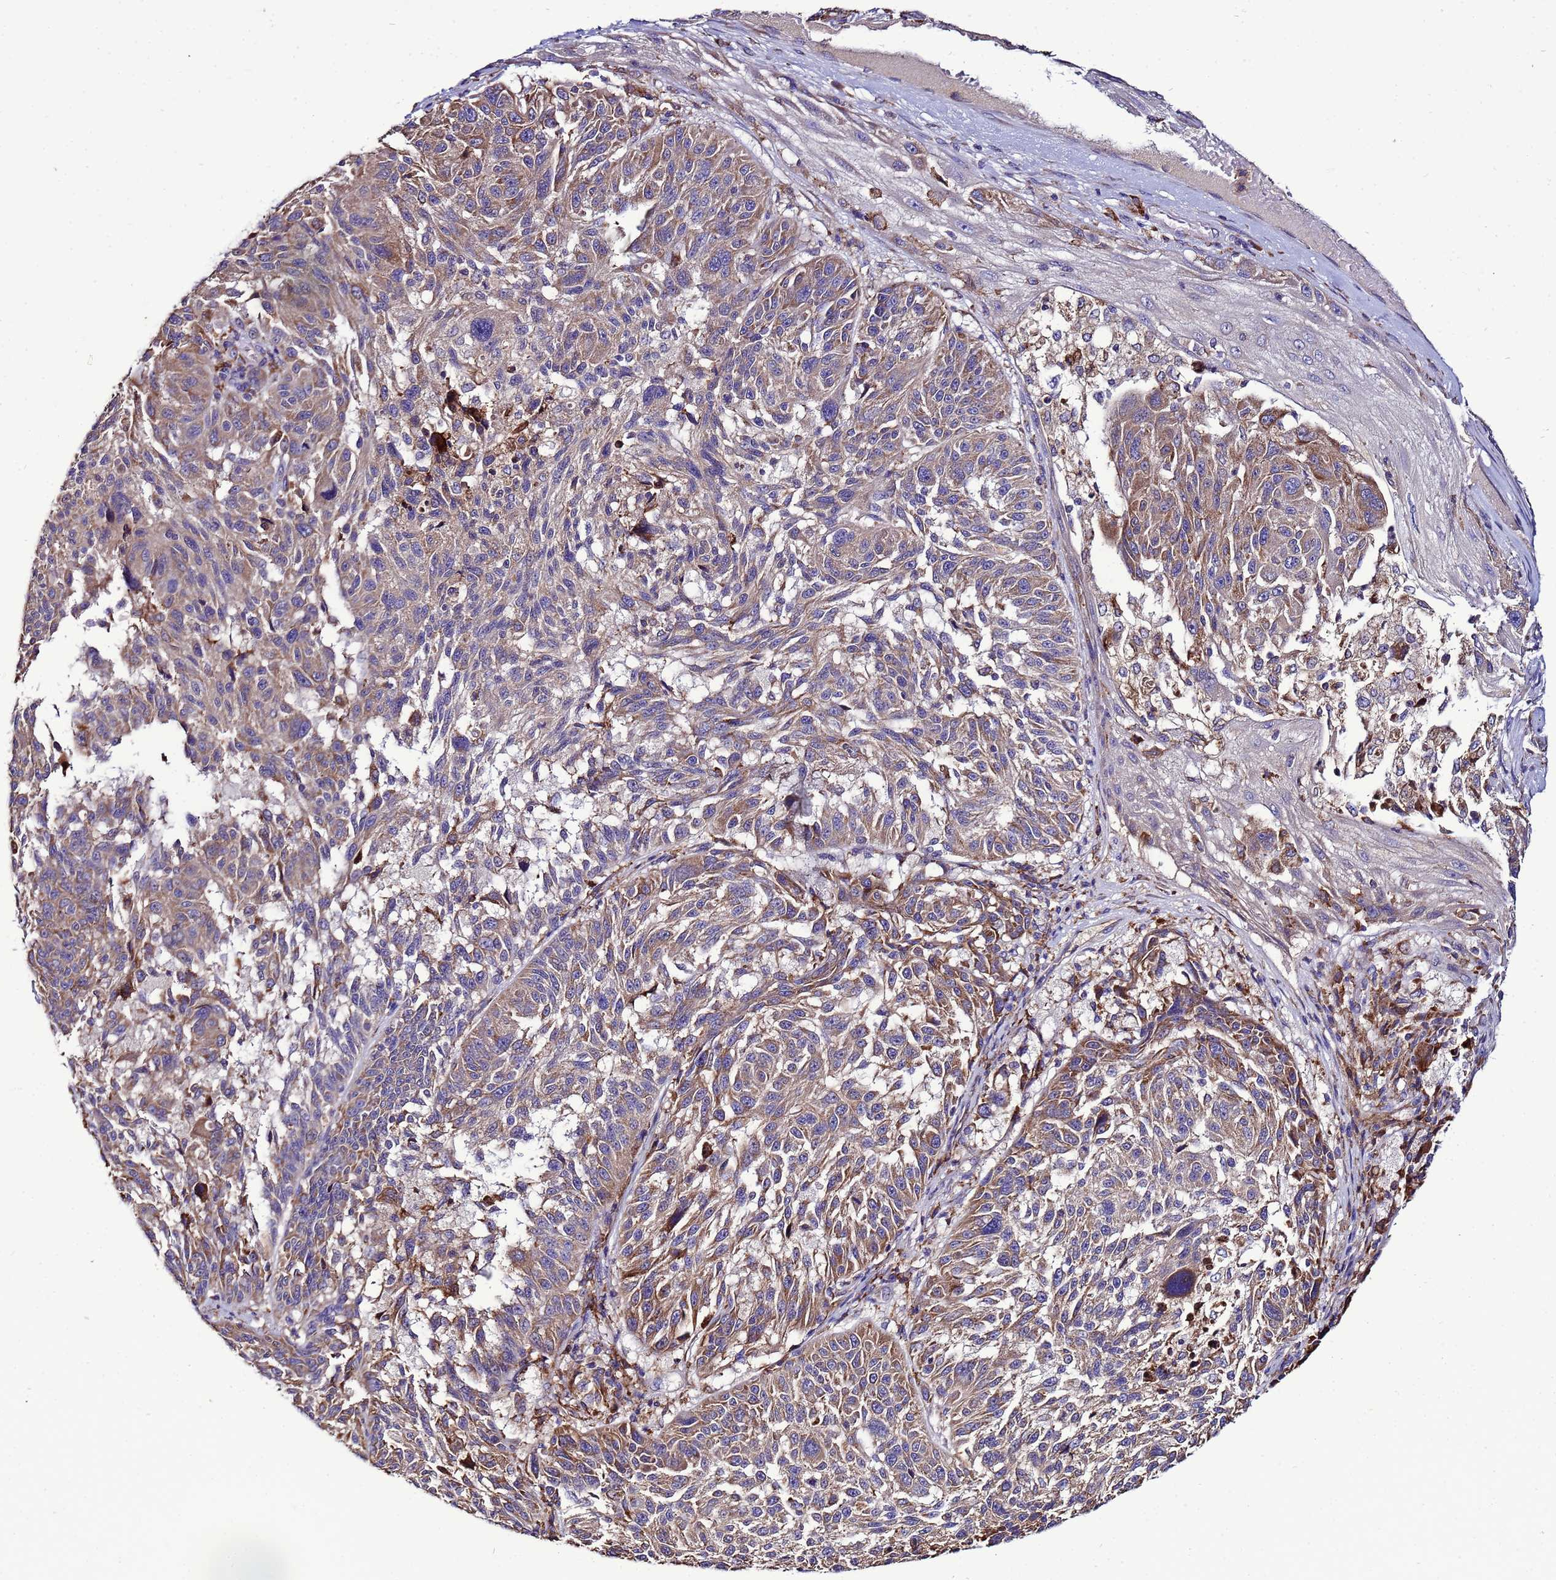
{"staining": {"intensity": "moderate", "quantity": ">75%", "location": "cytoplasmic/membranous"}, "tissue": "melanoma", "cell_type": "Tumor cells", "image_type": "cancer", "snomed": [{"axis": "morphology", "description": "Malignant melanoma, NOS"}, {"axis": "topography", "description": "Skin"}], "caption": "Protein staining of melanoma tissue reveals moderate cytoplasmic/membranous positivity in approximately >75% of tumor cells.", "gene": "ANTKMT", "patient": {"sex": "male", "age": 53}}